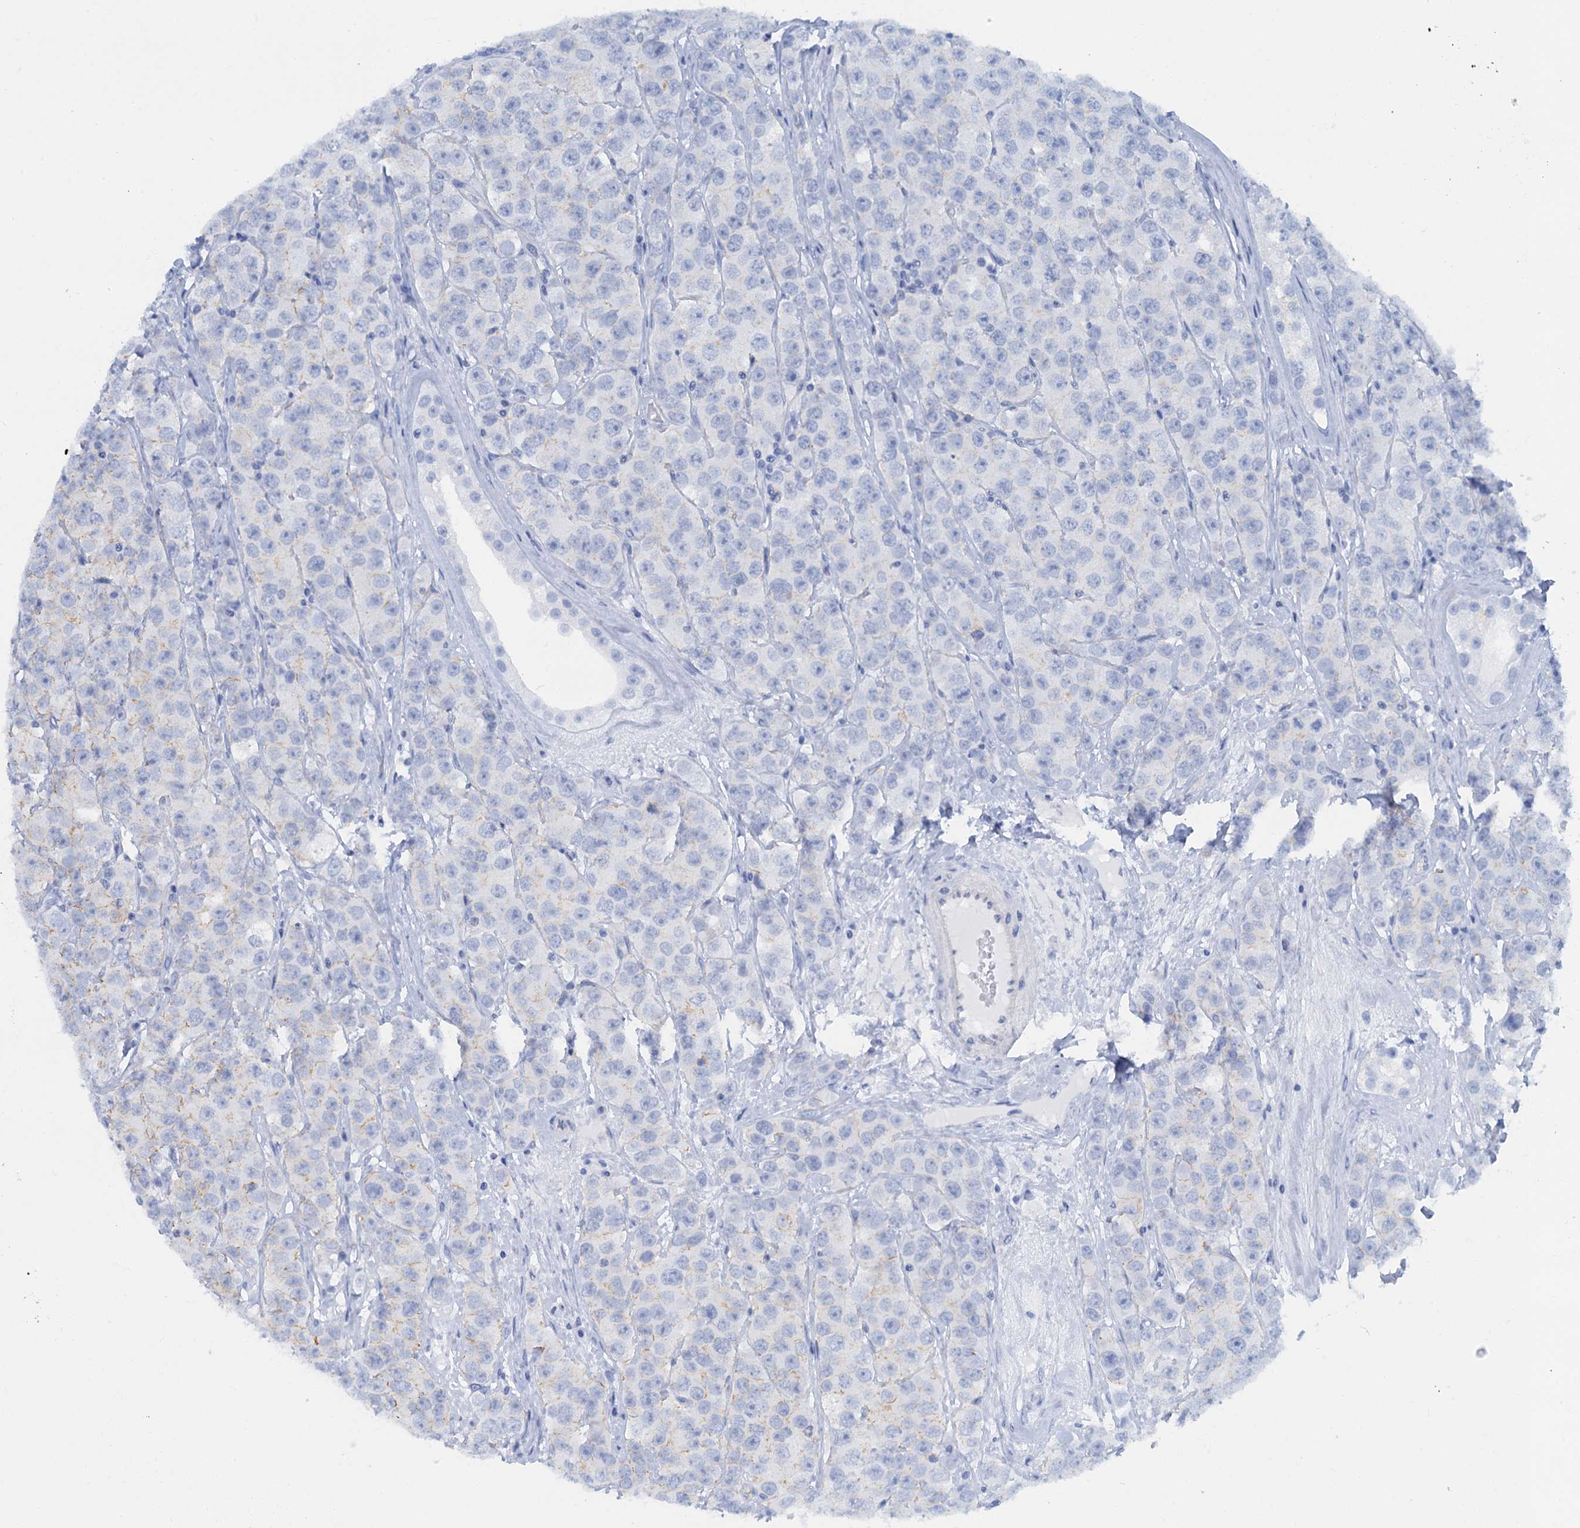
{"staining": {"intensity": "negative", "quantity": "none", "location": "none"}, "tissue": "testis cancer", "cell_type": "Tumor cells", "image_type": "cancer", "snomed": [{"axis": "morphology", "description": "Seminoma, NOS"}, {"axis": "topography", "description": "Testis"}], "caption": "This is an immunohistochemistry (IHC) image of seminoma (testis). There is no expression in tumor cells.", "gene": "CALML5", "patient": {"sex": "male", "age": 28}}